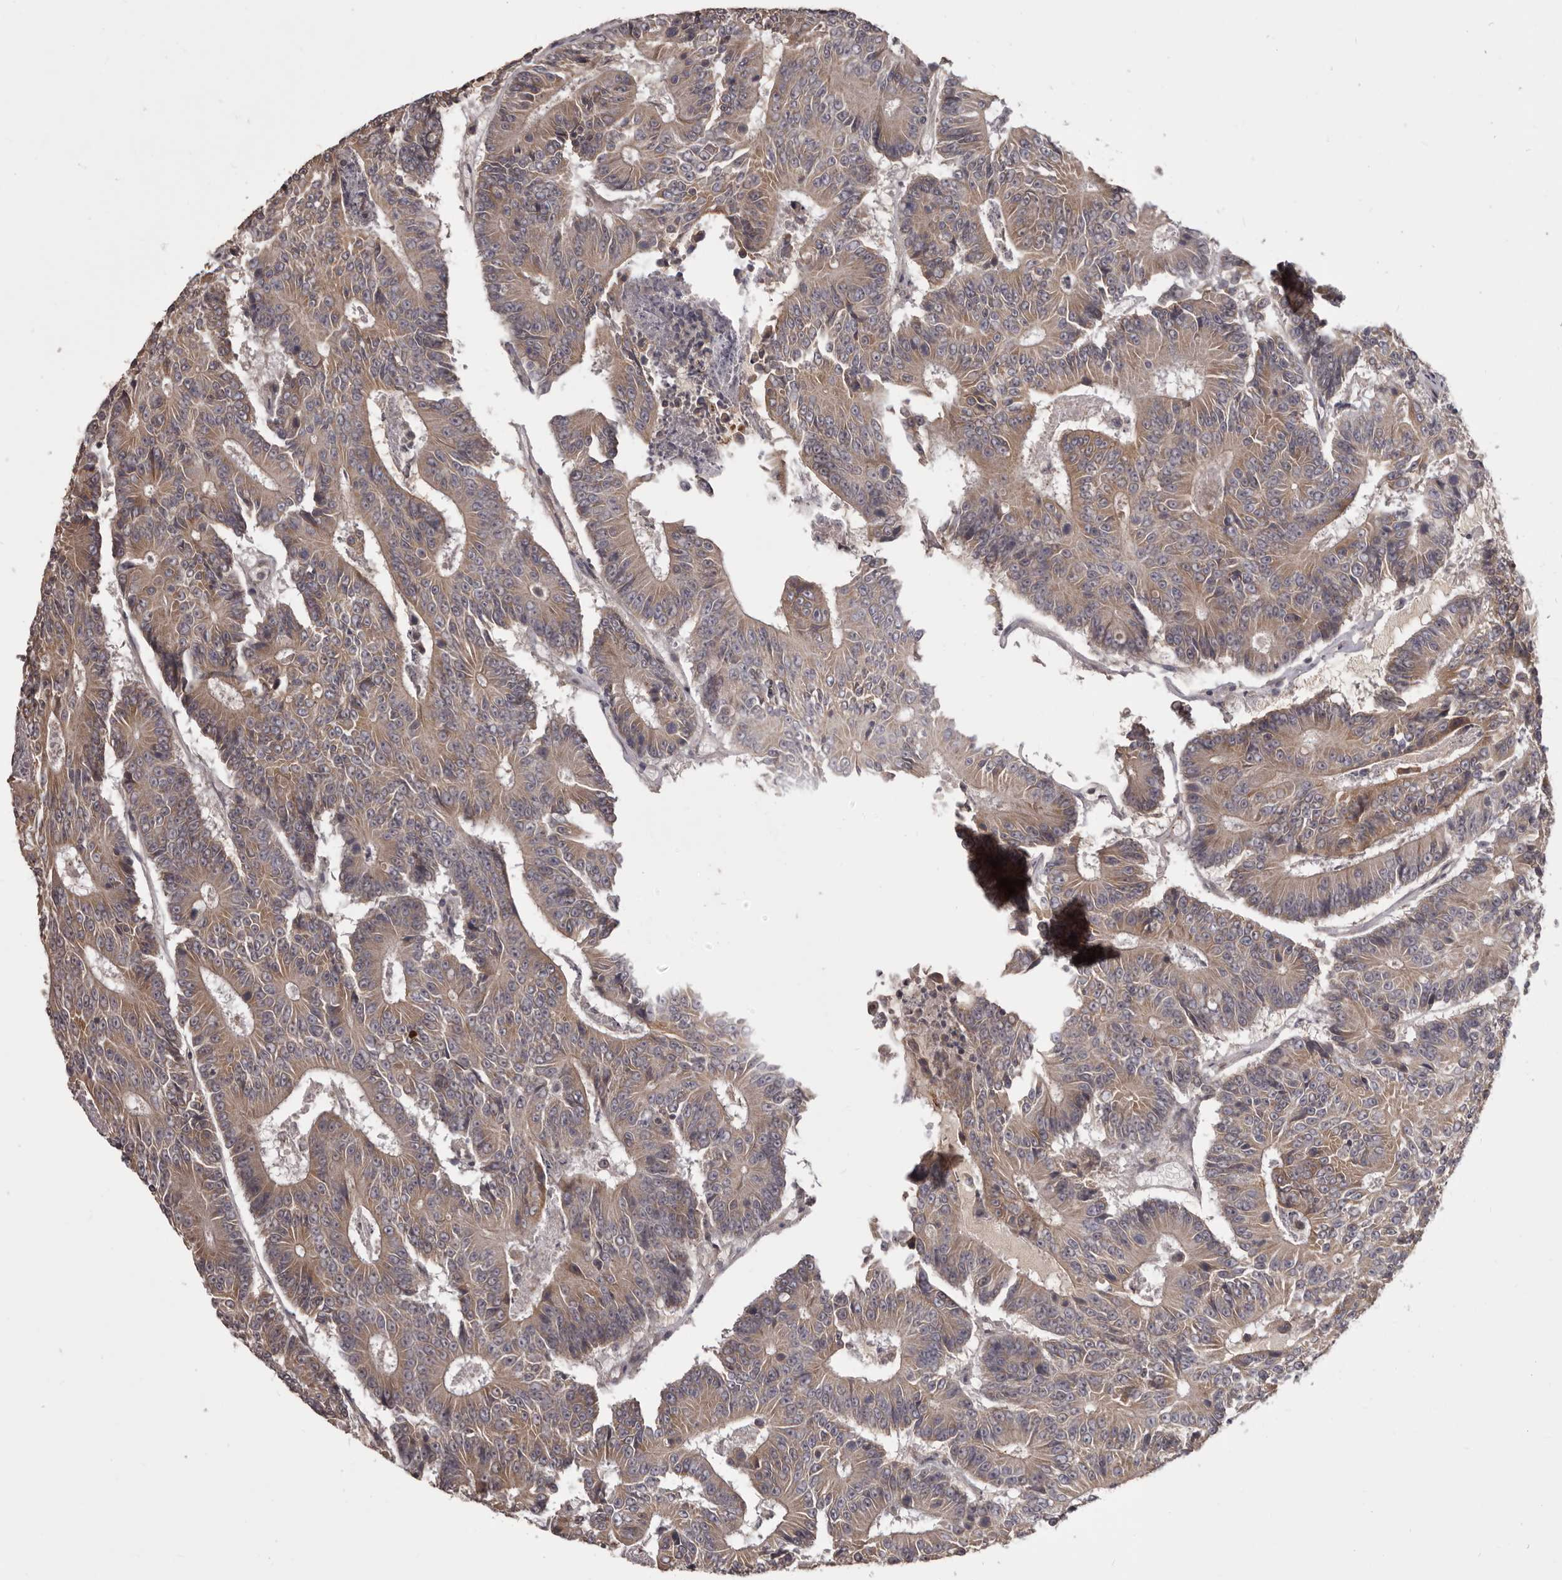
{"staining": {"intensity": "moderate", "quantity": ">75%", "location": "cytoplasmic/membranous"}, "tissue": "colorectal cancer", "cell_type": "Tumor cells", "image_type": "cancer", "snomed": [{"axis": "morphology", "description": "Adenocarcinoma, NOS"}, {"axis": "topography", "description": "Colon"}], "caption": "Immunohistochemistry of human colorectal cancer displays medium levels of moderate cytoplasmic/membranous staining in about >75% of tumor cells.", "gene": "HRH1", "patient": {"sex": "male", "age": 83}}